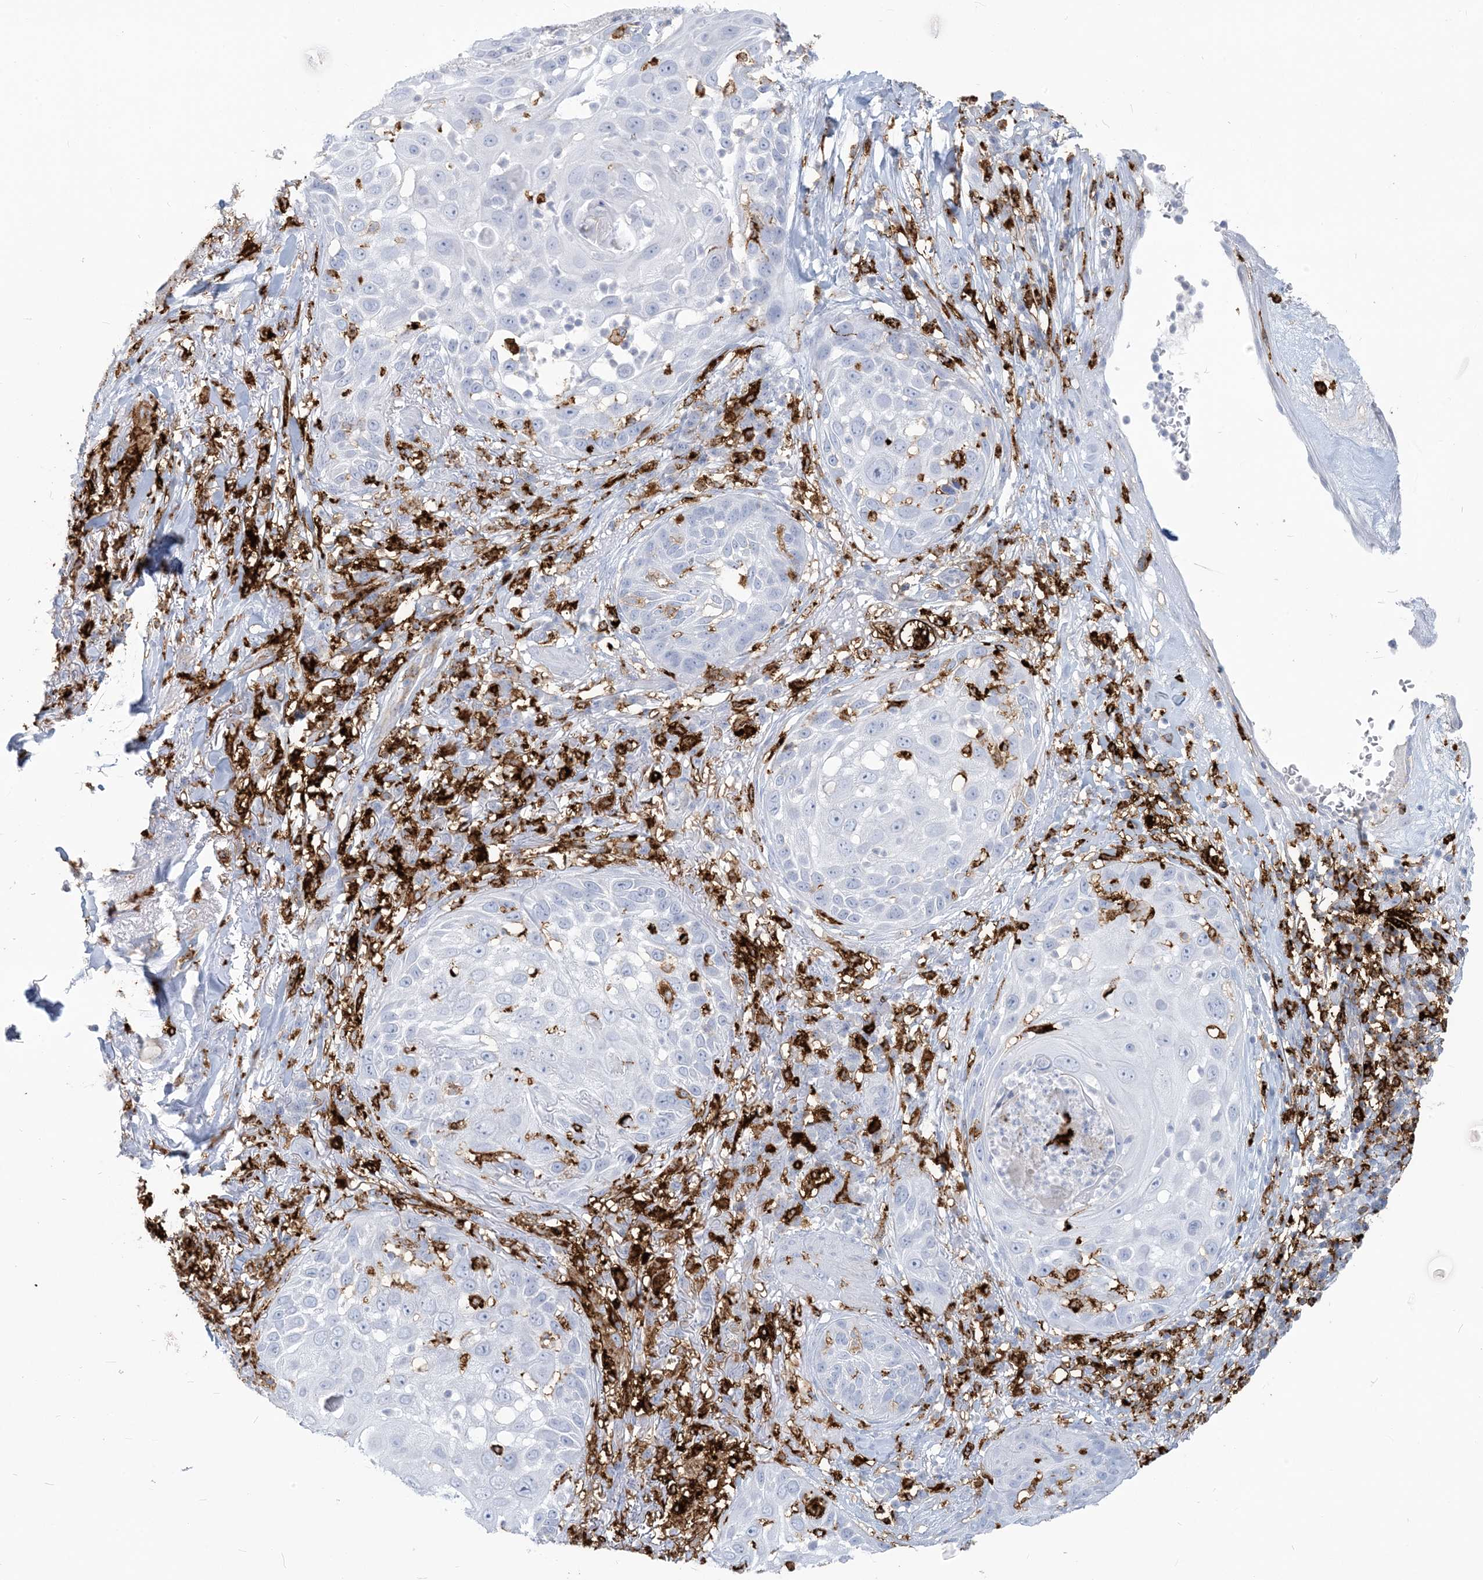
{"staining": {"intensity": "negative", "quantity": "none", "location": "none"}, "tissue": "skin cancer", "cell_type": "Tumor cells", "image_type": "cancer", "snomed": [{"axis": "morphology", "description": "Squamous cell carcinoma, NOS"}, {"axis": "topography", "description": "Skin"}], "caption": "Squamous cell carcinoma (skin) stained for a protein using immunohistochemistry reveals no positivity tumor cells.", "gene": "HLA-DRB1", "patient": {"sex": "female", "age": 44}}